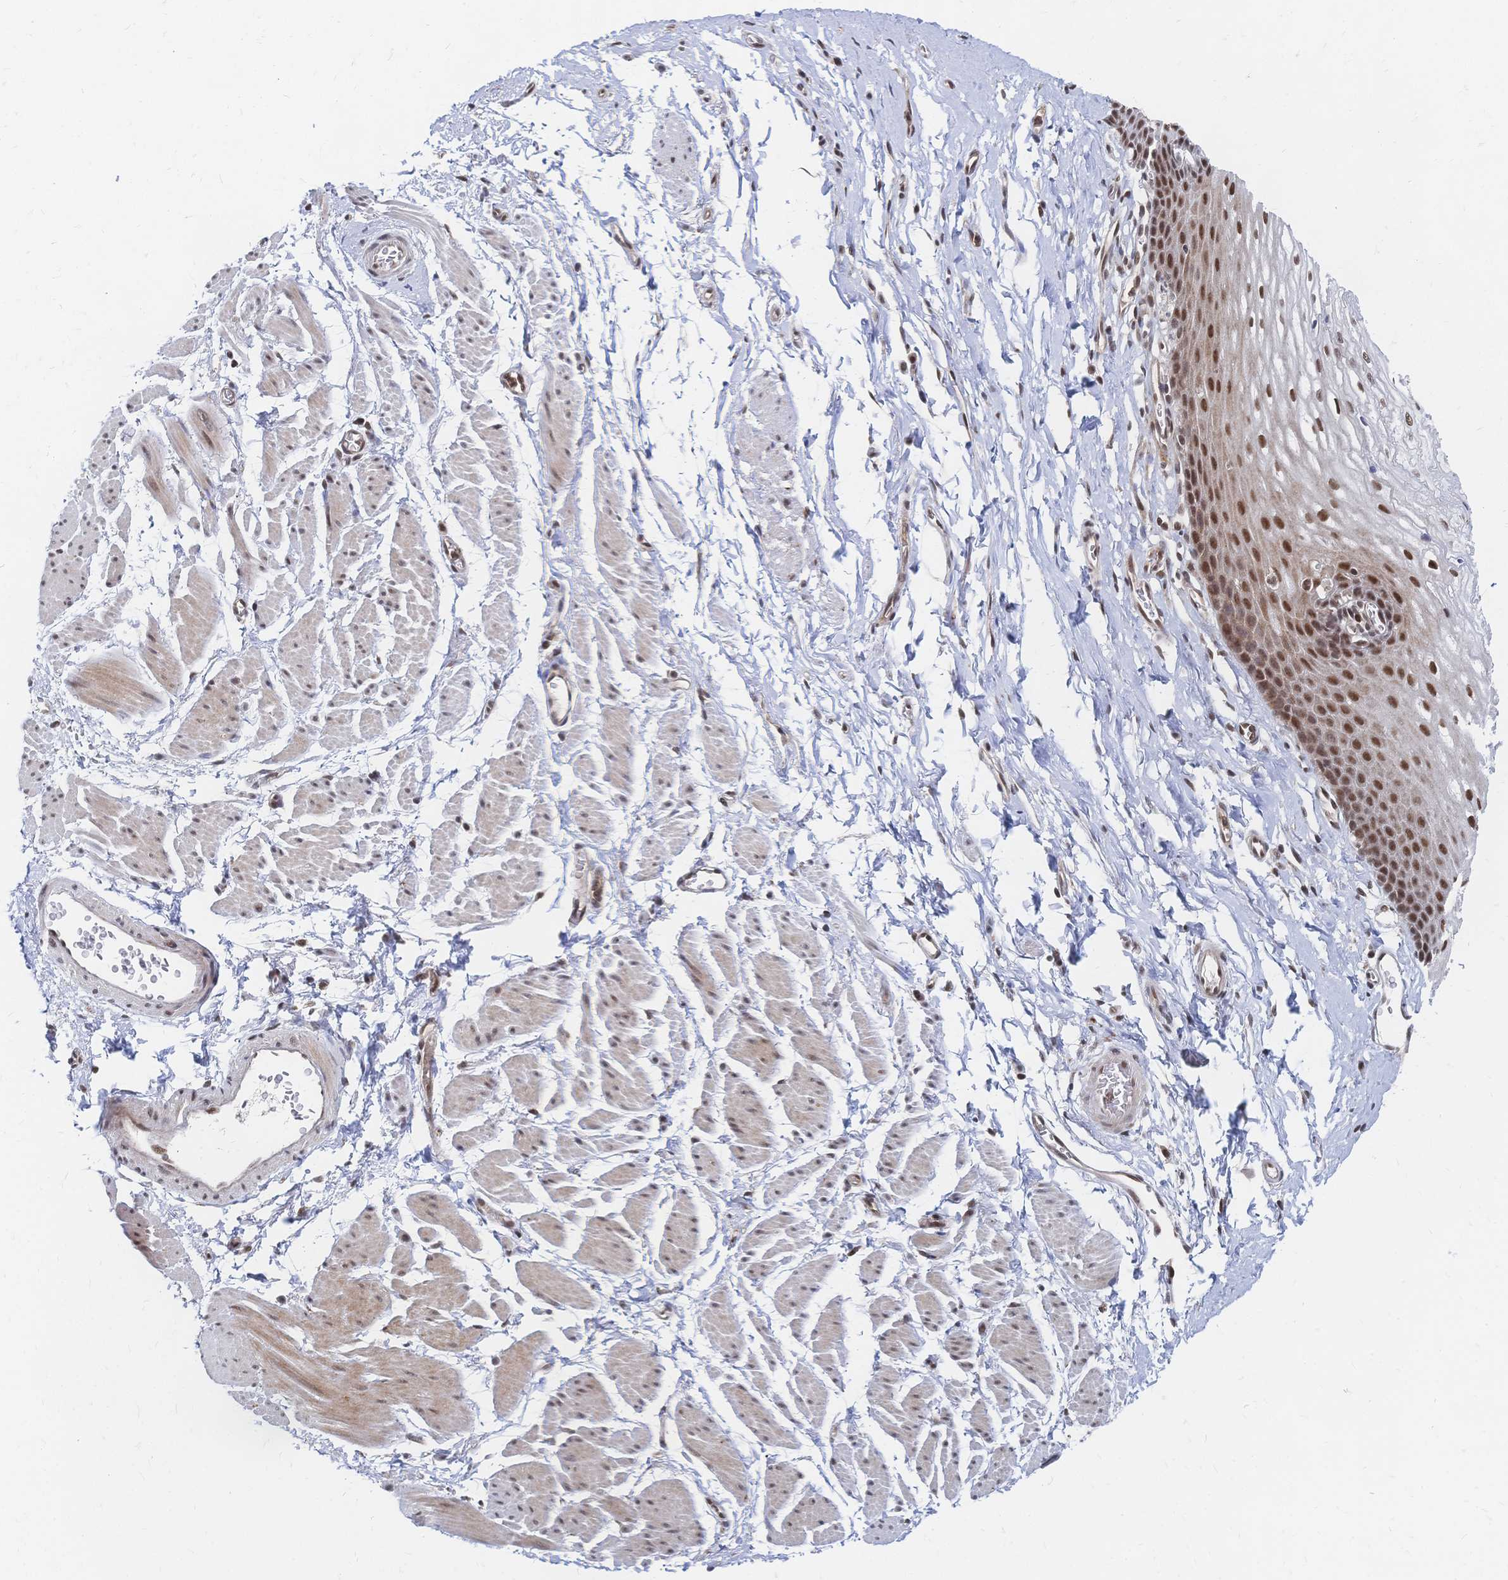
{"staining": {"intensity": "moderate", "quantity": ">75%", "location": "nuclear"}, "tissue": "esophagus", "cell_type": "Squamous epithelial cells", "image_type": "normal", "snomed": [{"axis": "morphology", "description": "Normal tissue, NOS"}, {"axis": "topography", "description": "Esophagus"}], "caption": "A brown stain shows moderate nuclear expression of a protein in squamous epithelial cells of unremarkable human esophagus. (DAB (3,3'-diaminobenzidine) IHC with brightfield microscopy, high magnification).", "gene": "NELFA", "patient": {"sex": "male", "age": 70}}